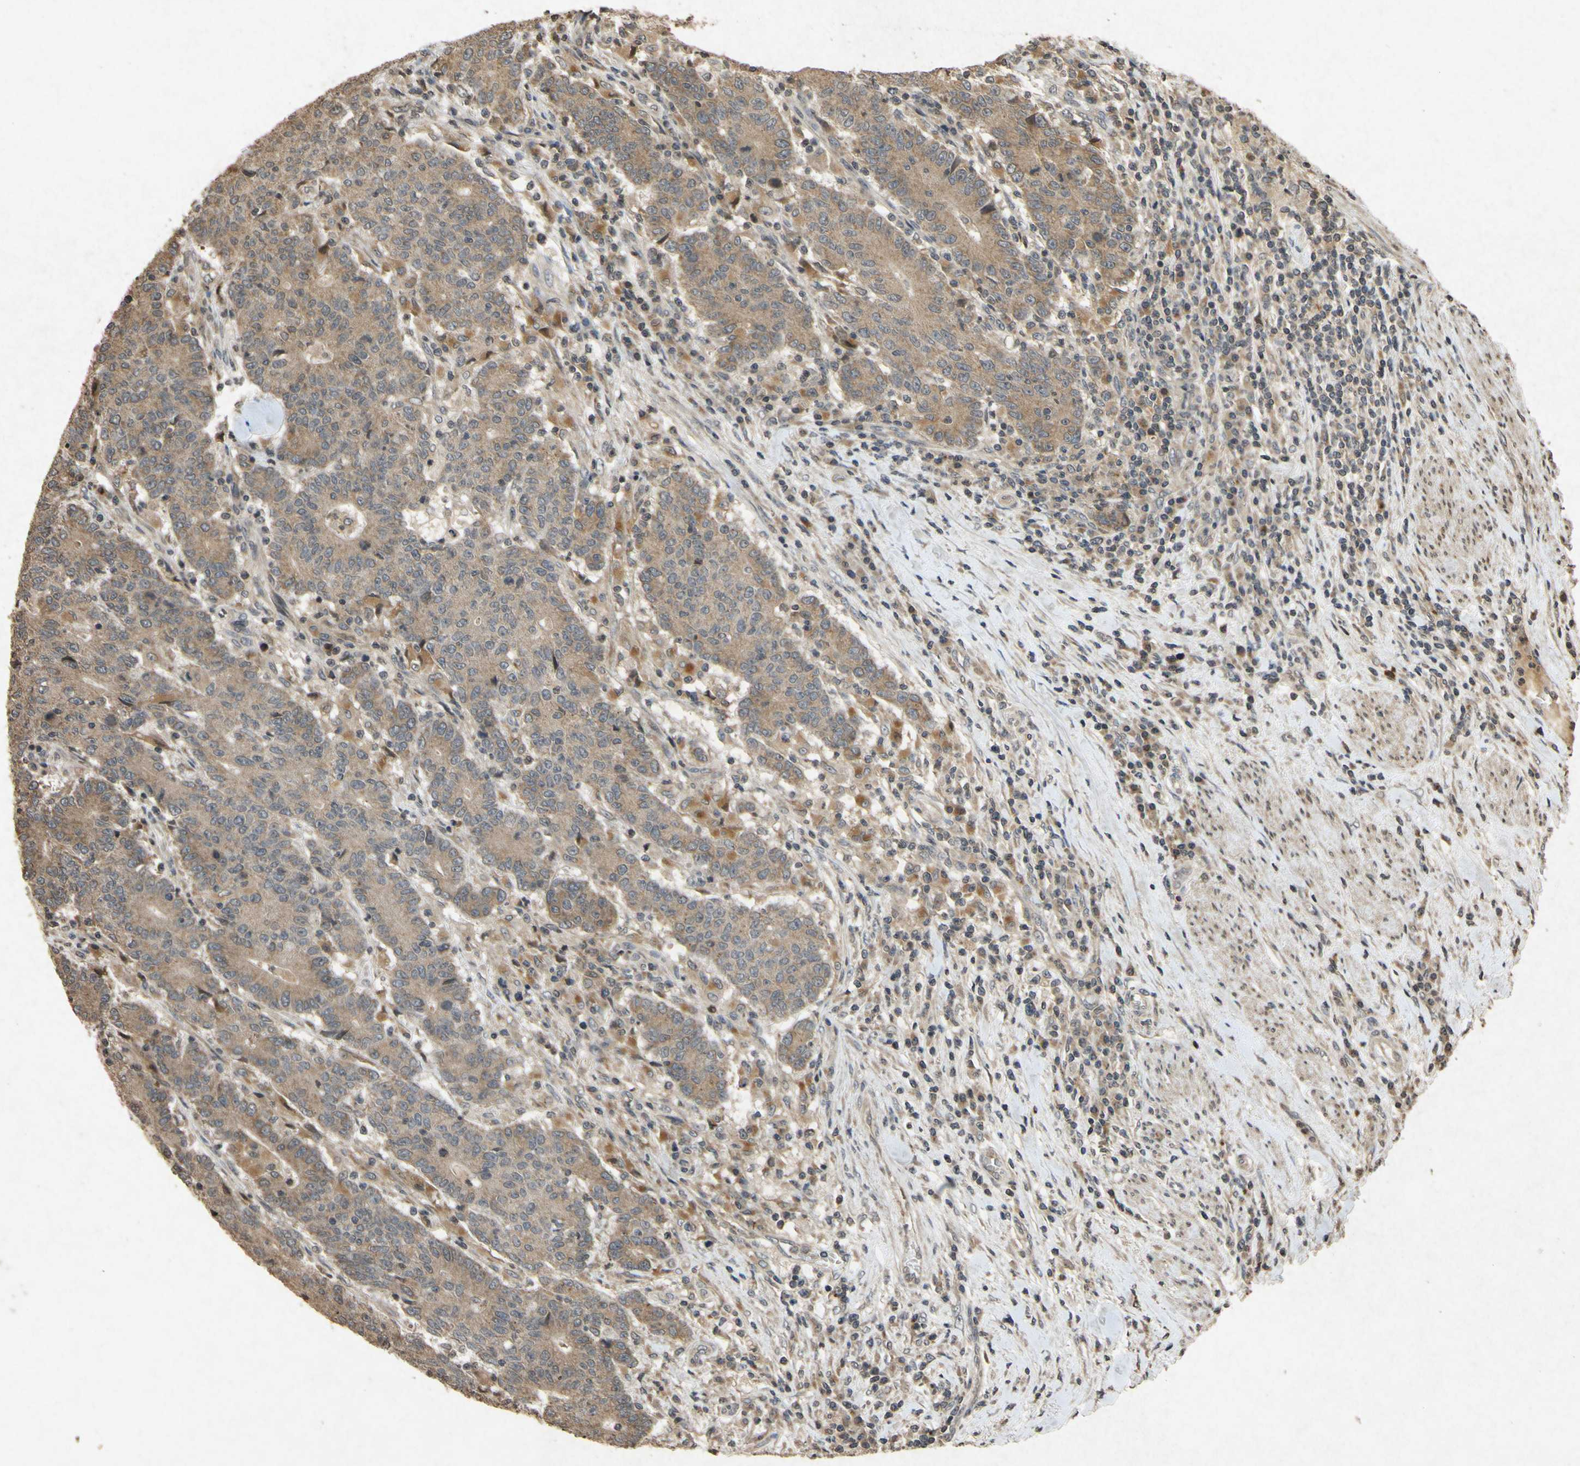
{"staining": {"intensity": "weak", "quantity": ">75%", "location": "cytoplasmic/membranous"}, "tissue": "colorectal cancer", "cell_type": "Tumor cells", "image_type": "cancer", "snomed": [{"axis": "morphology", "description": "Normal tissue, NOS"}, {"axis": "morphology", "description": "Adenocarcinoma, NOS"}, {"axis": "topography", "description": "Colon"}], "caption": "Adenocarcinoma (colorectal) stained for a protein (brown) reveals weak cytoplasmic/membranous positive staining in approximately >75% of tumor cells.", "gene": "ATP6V1H", "patient": {"sex": "female", "age": 75}}